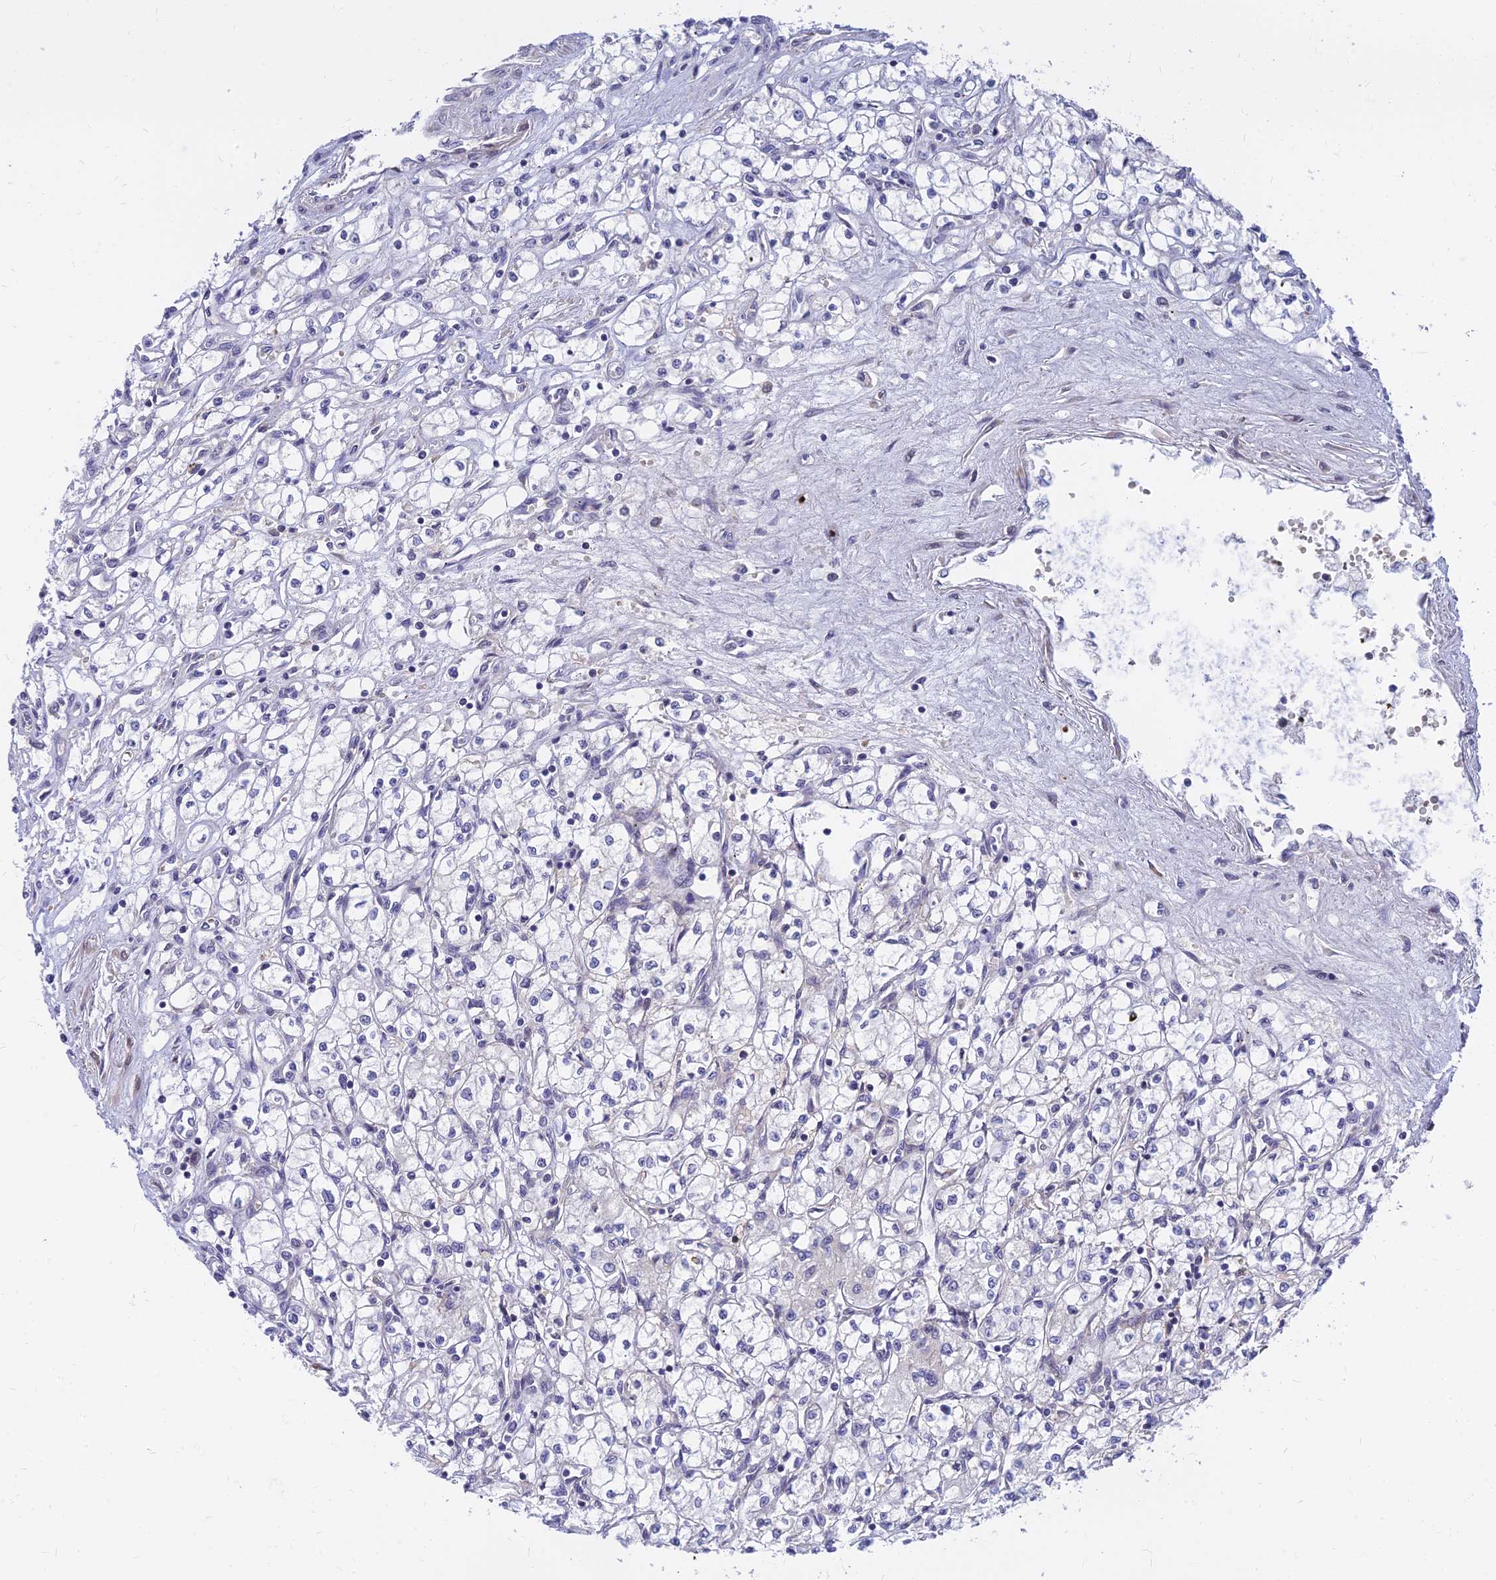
{"staining": {"intensity": "negative", "quantity": "none", "location": "none"}, "tissue": "renal cancer", "cell_type": "Tumor cells", "image_type": "cancer", "snomed": [{"axis": "morphology", "description": "Adenocarcinoma, NOS"}, {"axis": "topography", "description": "Kidney"}], "caption": "Image shows no significant protein positivity in tumor cells of renal cancer.", "gene": "ANKS4B", "patient": {"sex": "male", "age": 59}}